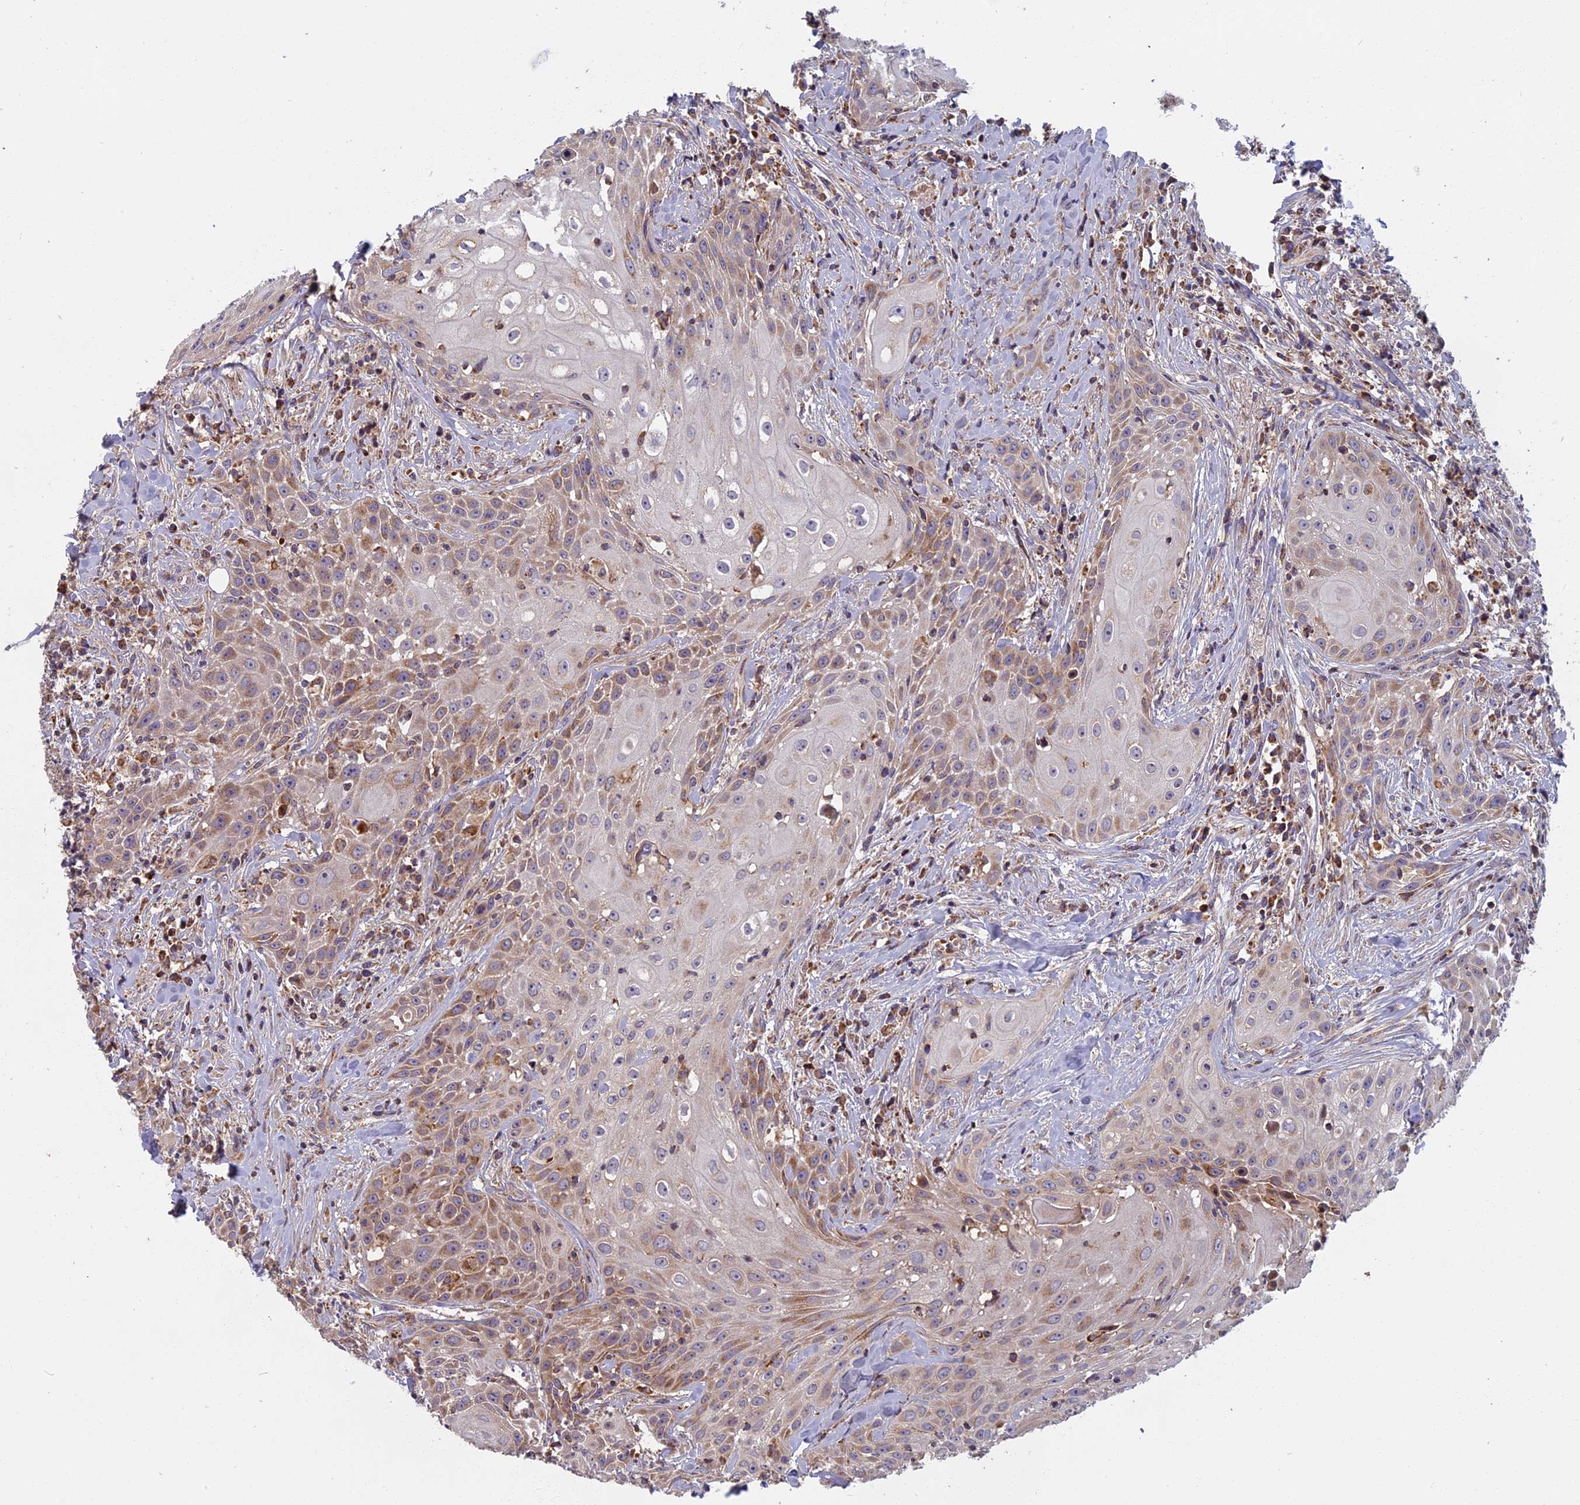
{"staining": {"intensity": "weak", "quantity": ">75%", "location": "cytoplasmic/membranous"}, "tissue": "head and neck cancer", "cell_type": "Tumor cells", "image_type": "cancer", "snomed": [{"axis": "morphology", "description": "Squamous cell carcinoma, NOS"}, {"axis": "topography", "description": "Oral tissue"}, {"axis": "topography", "description": "Head-Neck"}], "caption": "IHC of squamous cell carcinoma (head and neck) demonstrates low levels of weak cytoplasmic/membranous expression in about >75% of tumor cells.", "gene": "EDAR", "patient": {"sex": "female", "age": 82}}